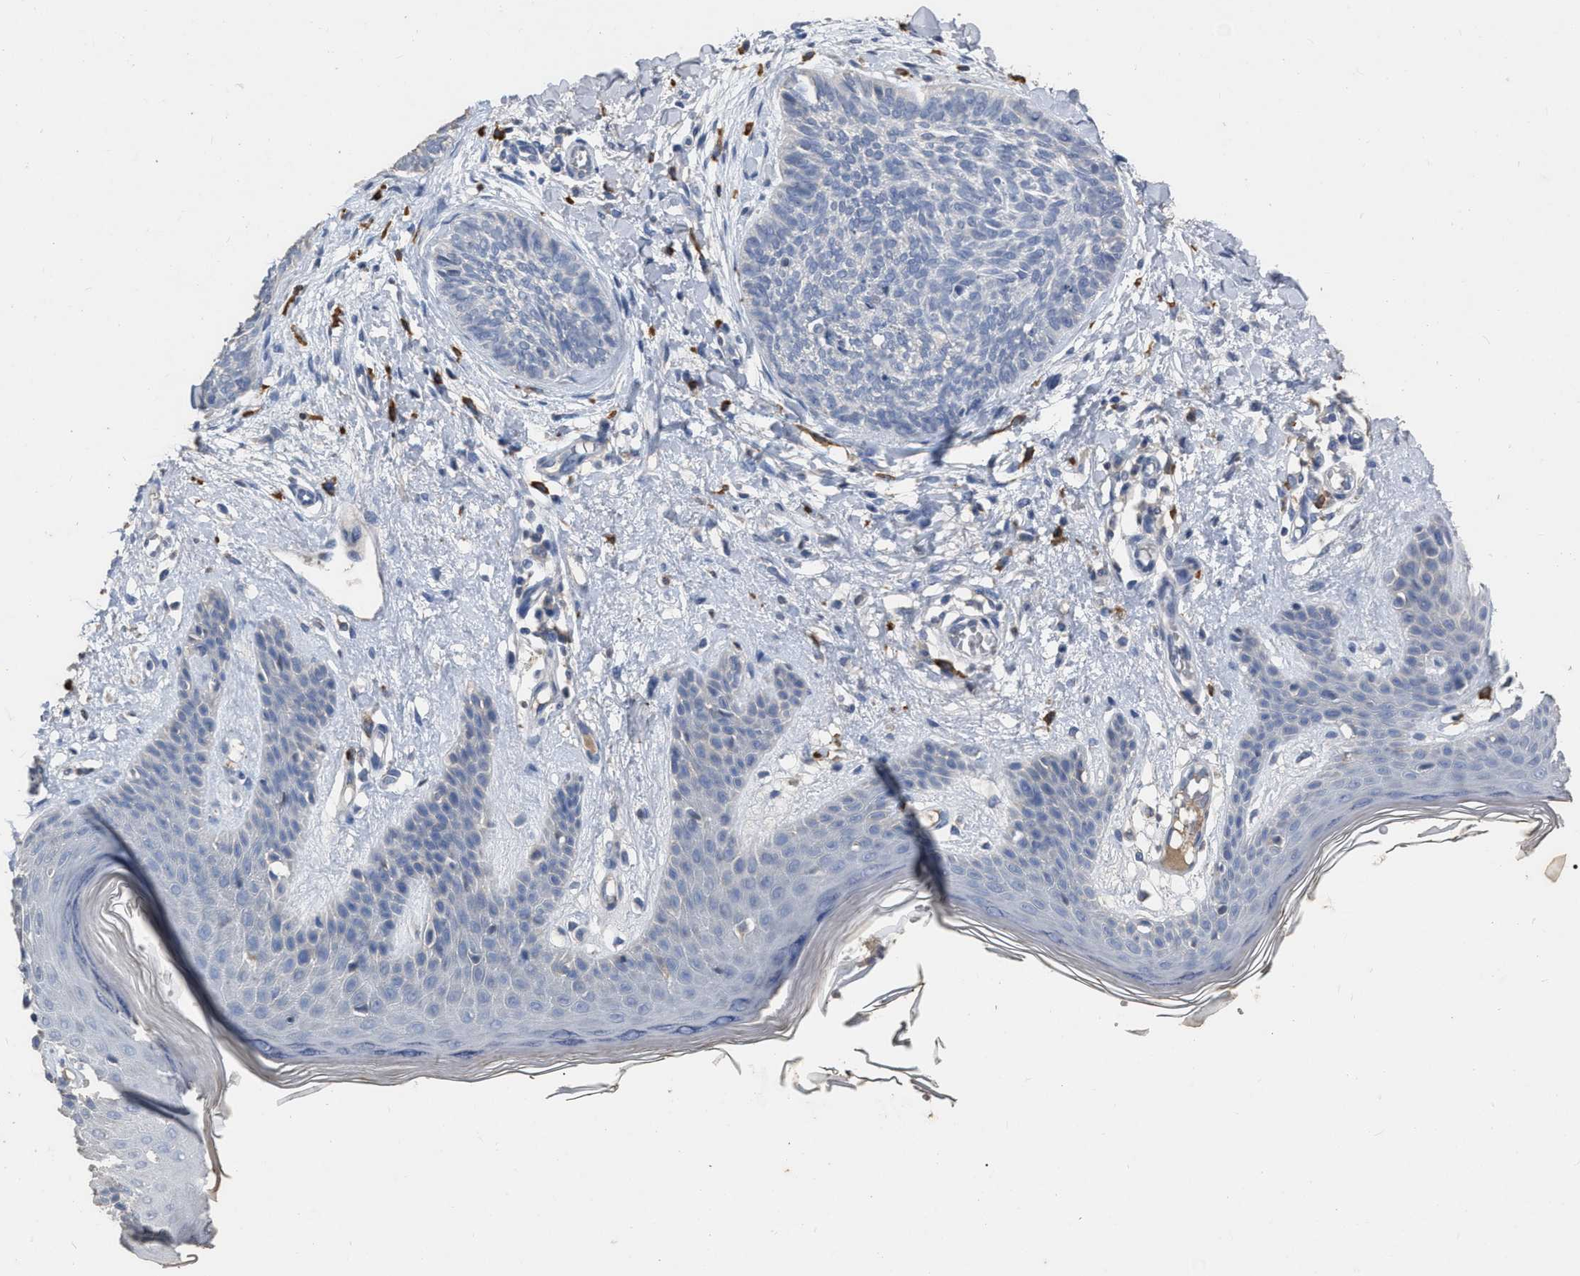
{"staining": {"intensity": "negative", "quantity": "none", "location": "none"}, "tissue": "skin cancer", "cell_type": "Tumor cells", "image_type": "cancer", "snomed": [{"axis": "morphology", "description": "Basal cell carcinoma"}, {"axis": "topography", "description": "Skin"}], "caption": "Protein analysis of skin cancer reveals no significant staining in tumor cells.", "gene": "HABP2", "patient": {"sex": "female", "age": 59}}